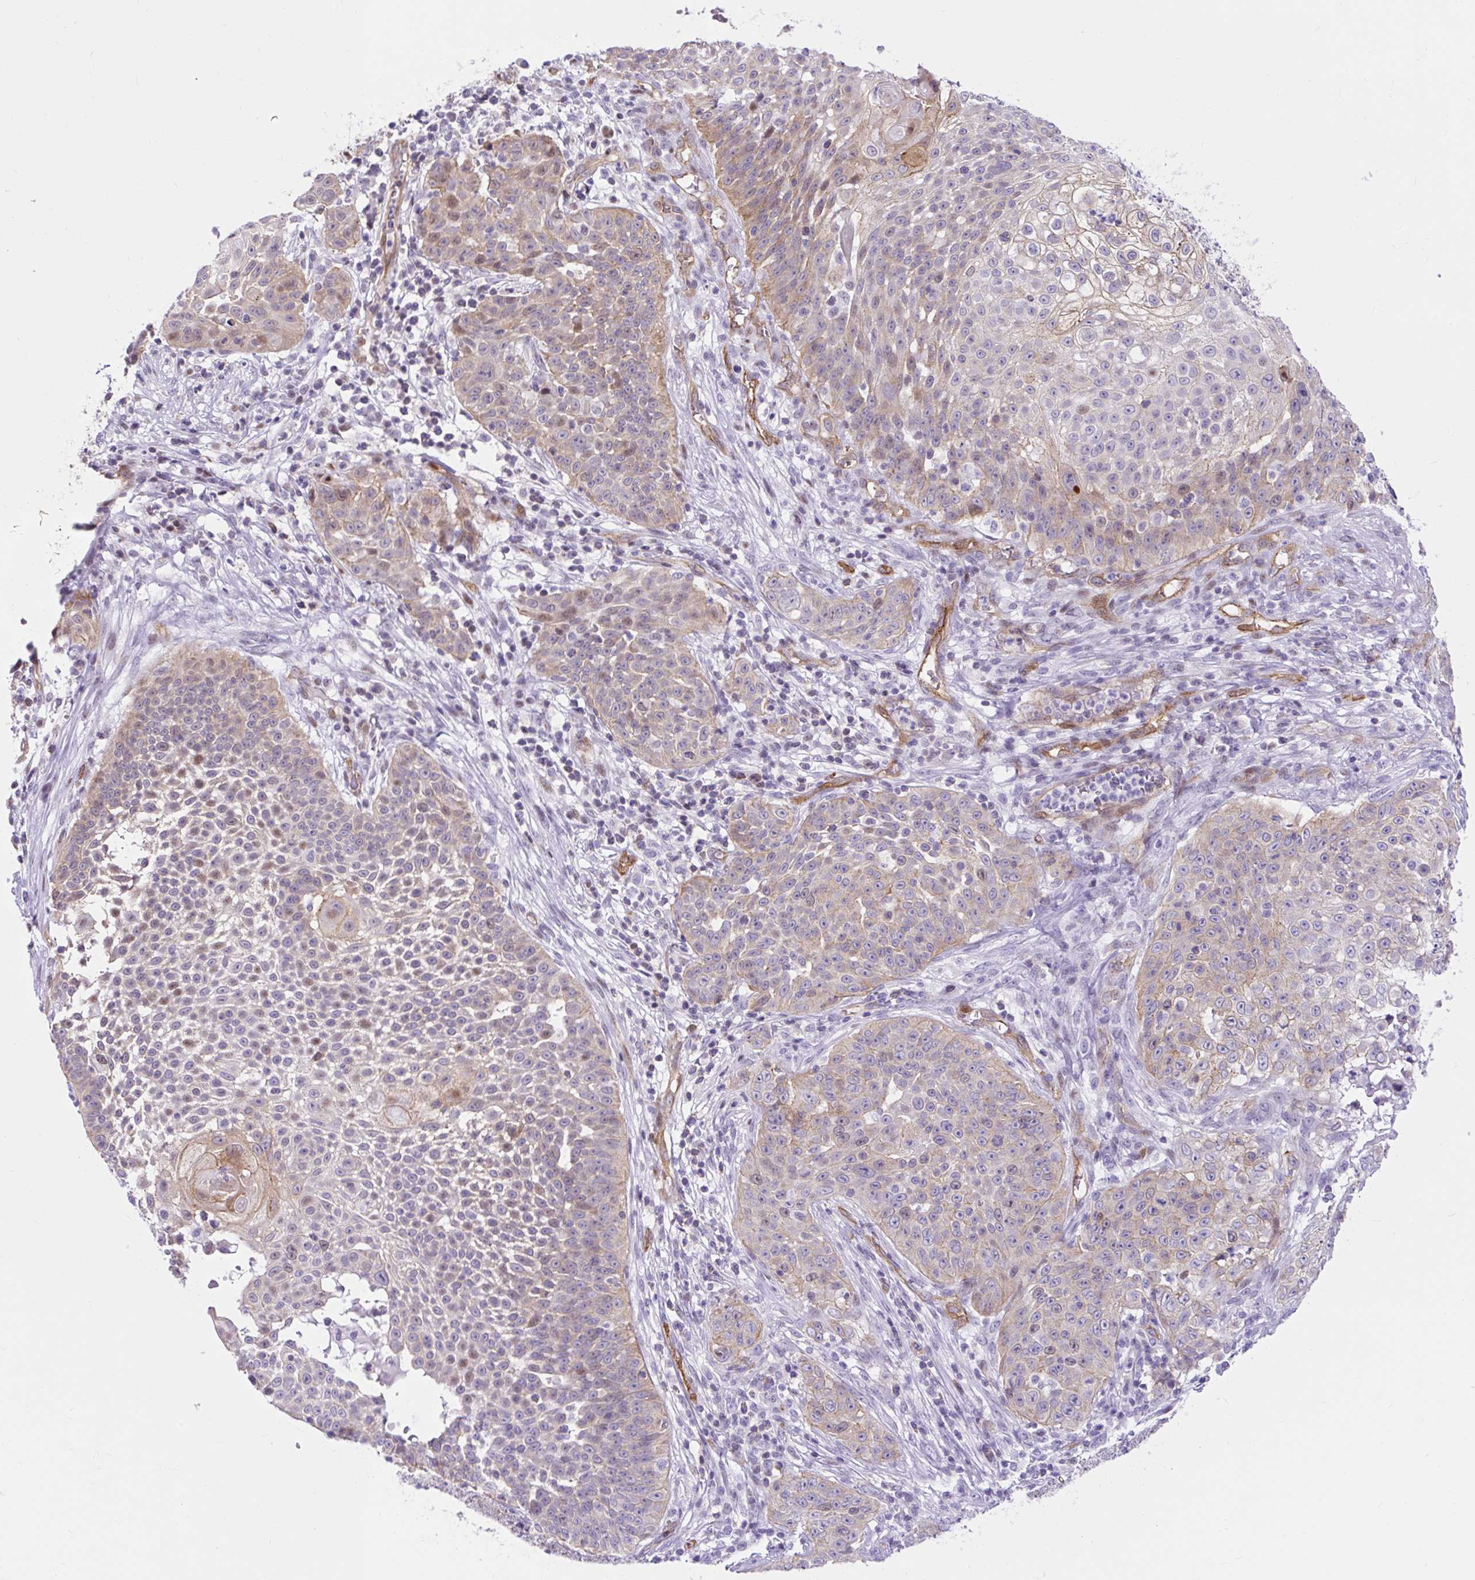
{"staining": {"intensity": "weak", "quantity": "25%-75%", "location": "cytoplasmic/membranous,nuclear"}, "tissue": "skin cancer", "cell_type": "Tumor cells", "image_type": "cancer", "snomed": [{"axis": "morphology", "description": "Squamous cell carcinoma, NOS"}, {"axis": "topography", "description": "Skin"}], "caption": "Human skin cancer stained for a protein (brown) exhibits weak cytoplasmic/membranous and nuclear positive staining in approximately 25%-75% of tumor cells.", "gene": "HIP1R", "patient": {"sex": "male", "age": 24}}